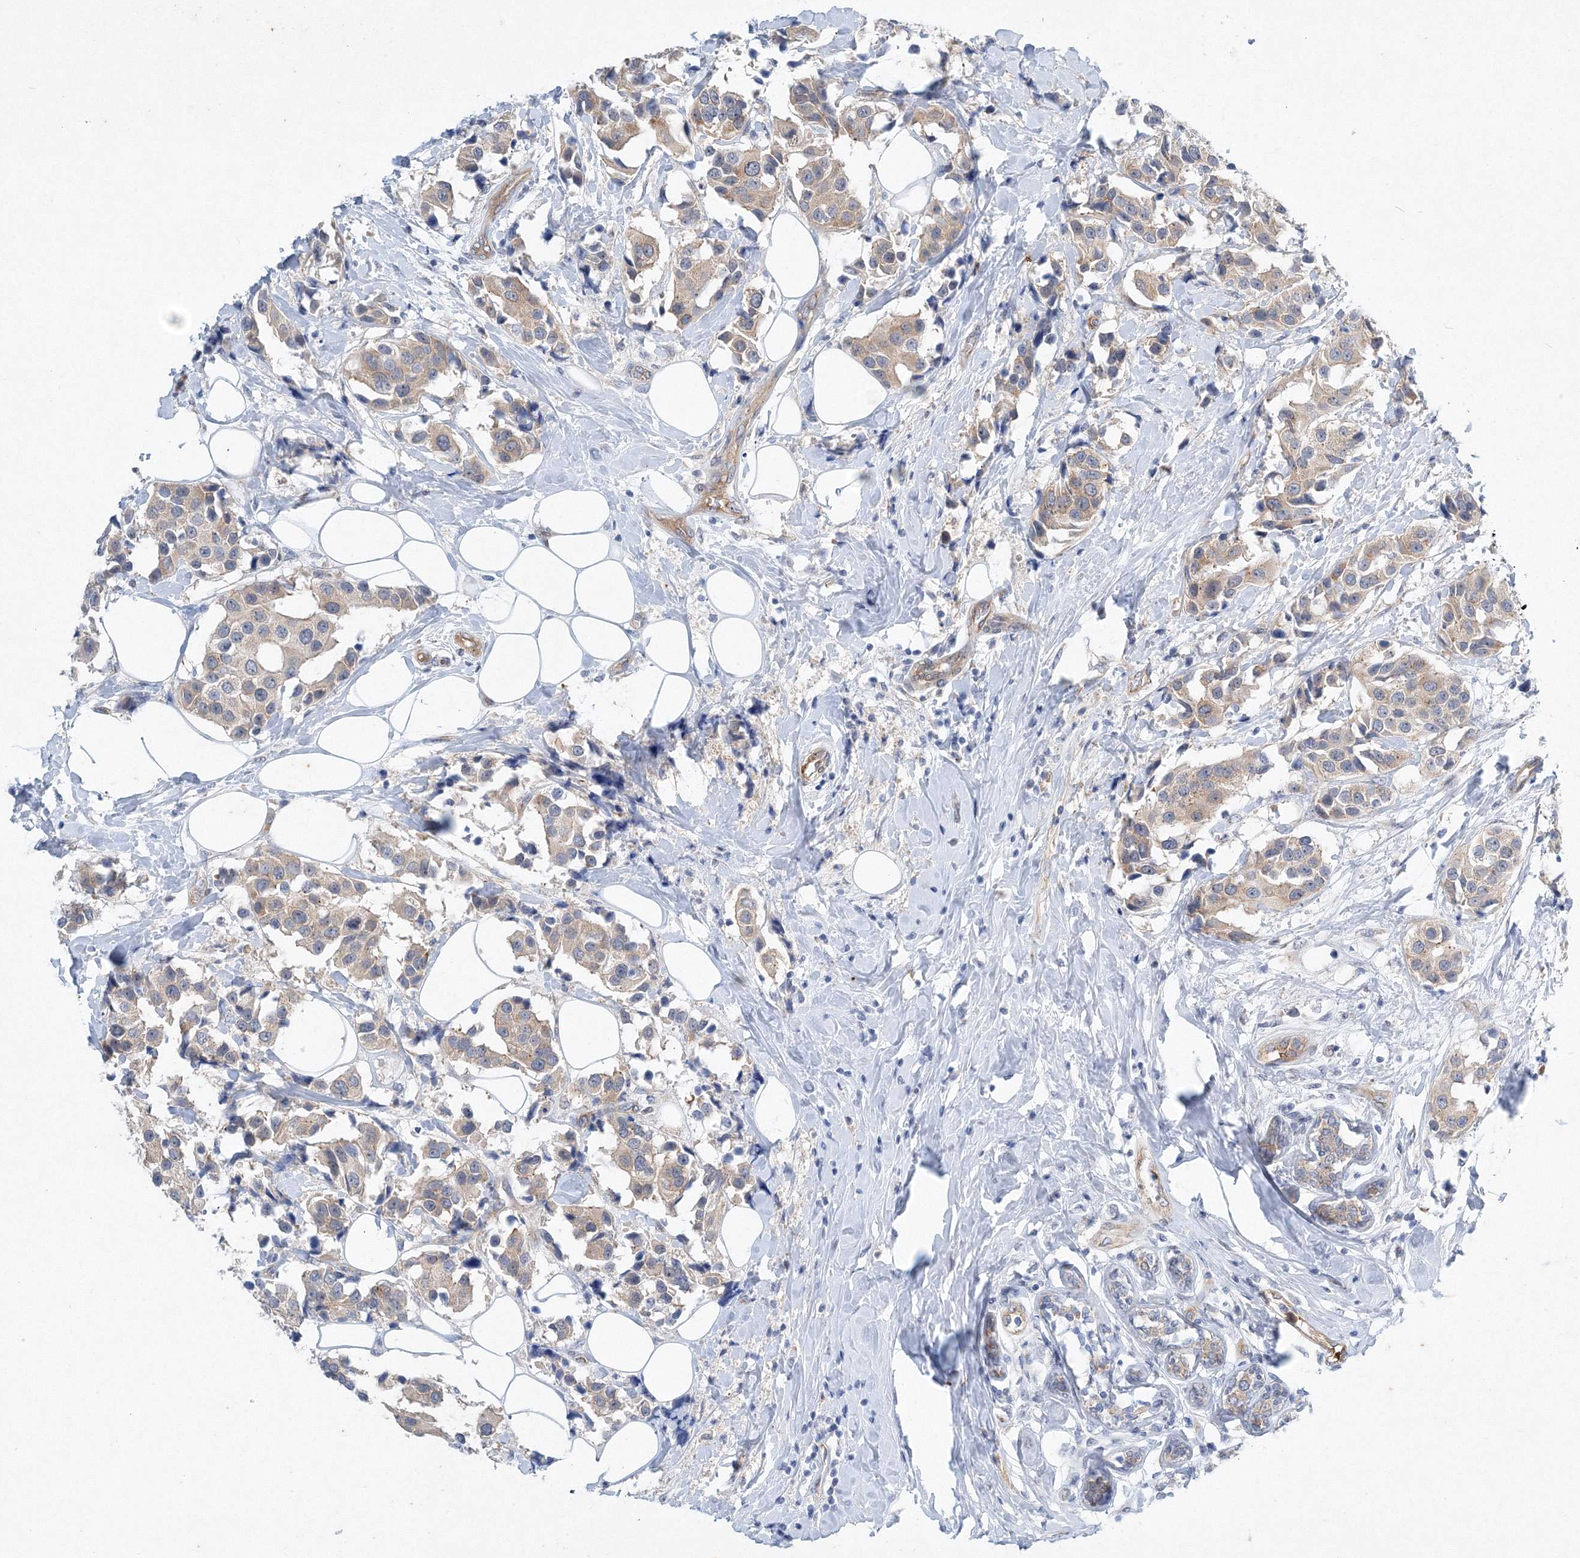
{"staining": {"intensity": "weak", "quantity": "<25%", "location": "cytoplasmic/membranous"}, "tissue": "breast cancer", "cell_type": "Tumor cells", "image_type": "cancer", "snomed": [{"axis": "morphology", "description": "Normal tissue, NOS"}, {"axis": "morphology", "description": "Duct carcinoma"}, {"axis": "topography", "description": "Breast"}], "caption": "Immunohistochemistry (IHC) micrograph of neoplastic tissue: human breast cancer (intraductal carcinoma) stained with DAB demonstrates no significant protein positivity in tumor cells.", "gene": "TANC1", "patient": {"sex": "female", "age": 39}}